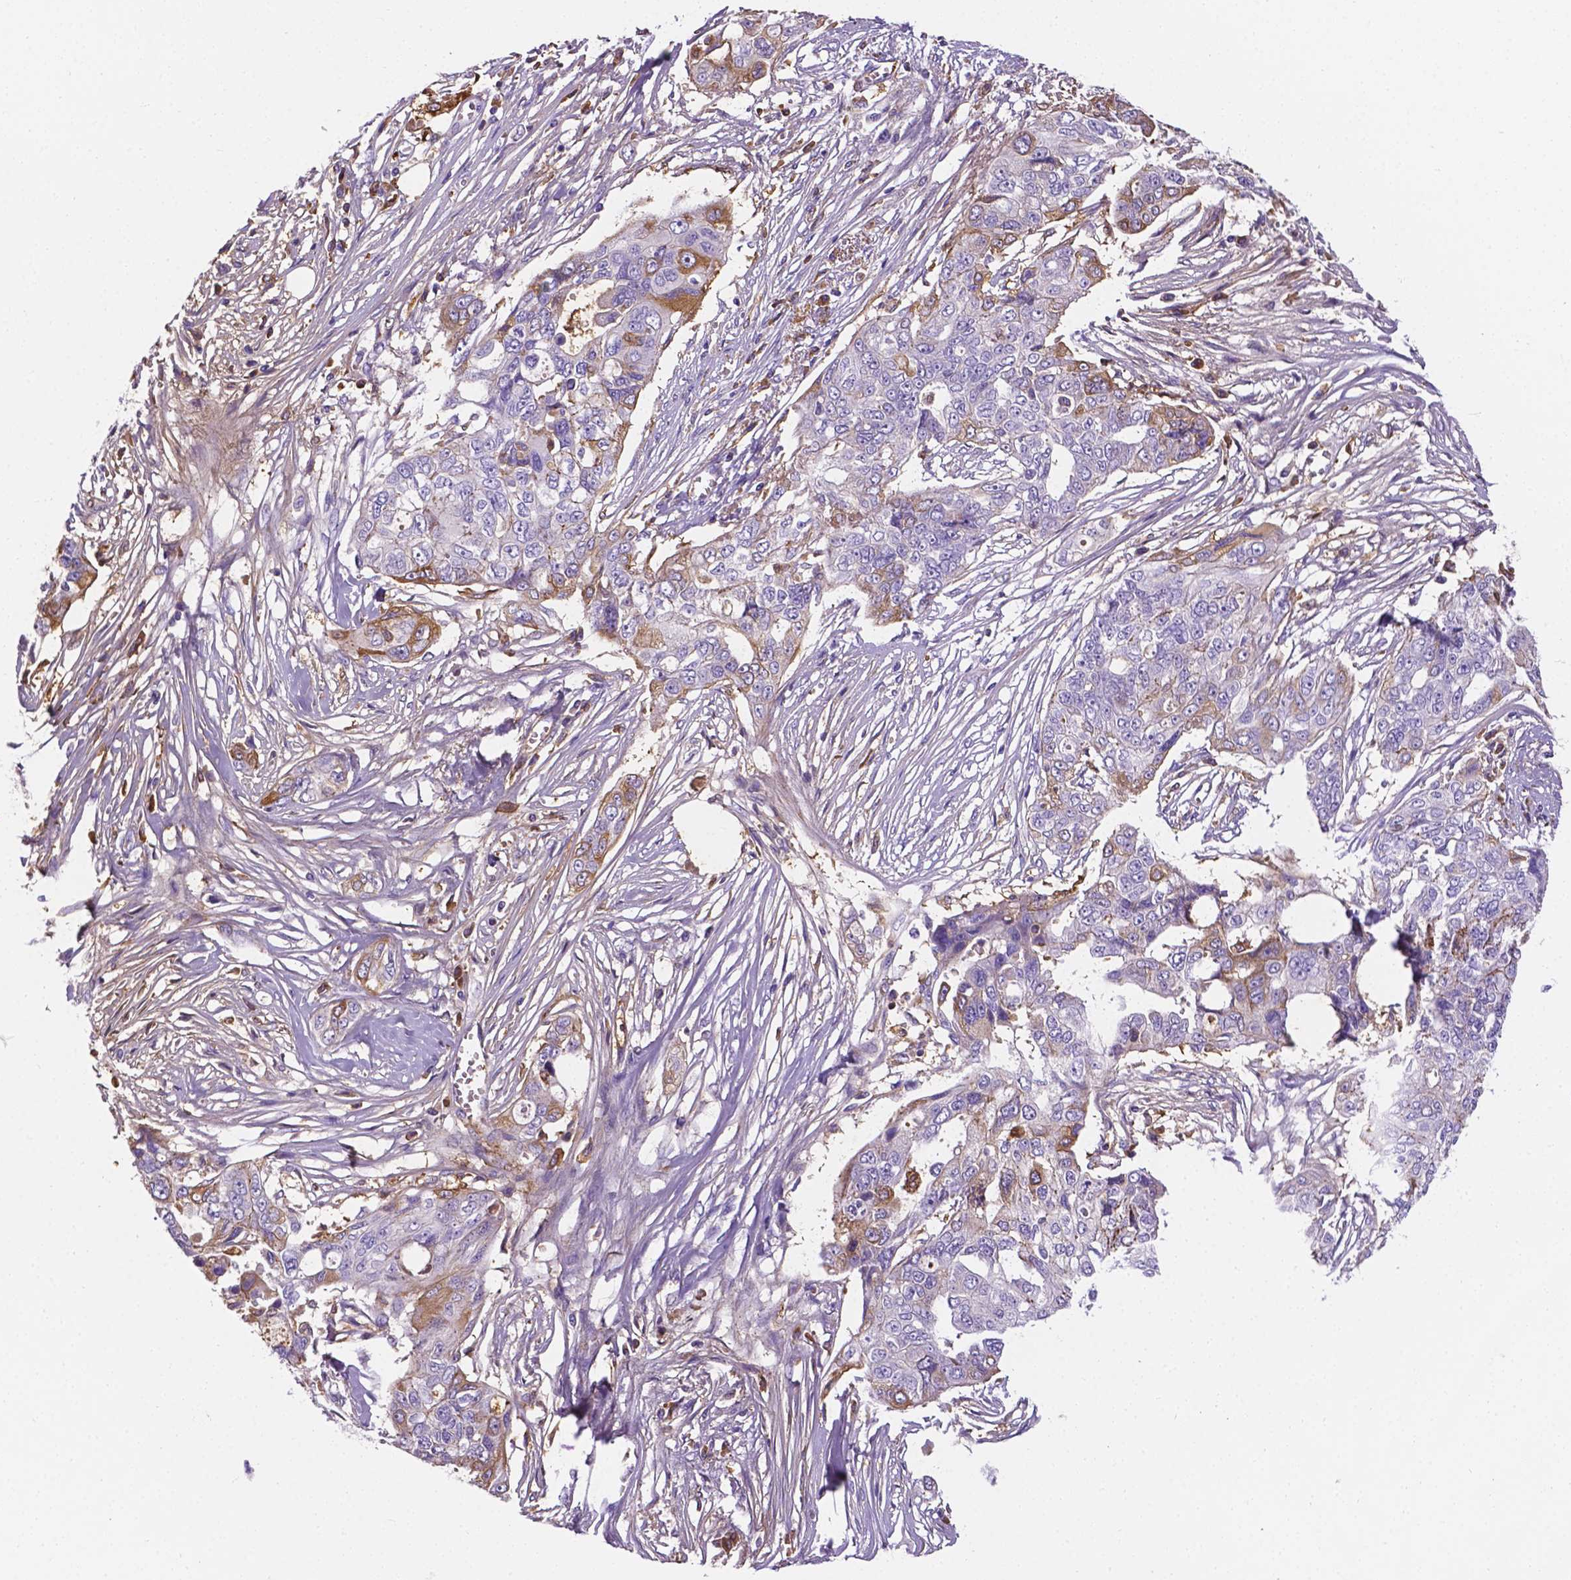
{"staining": {"intensity": "weak", "quantity": "<25%", "location": "cytoplasmic/membranous"}, "tissue": "ovarian cancer", "cell_type": "Tumor cells", "image_type": "cancer", "snomed": [{"axis": "morphology", "description": "Carcinoma, endometroid"}, {"axis": "topography", "description": "Ovary"}], "caption": "Ovarian cancer (endometroid carcinoma) stained for a protein using IHC shows no expression tumor cells.", "gene": "APOE", "patient": {"sex": "female", "age": 70}}